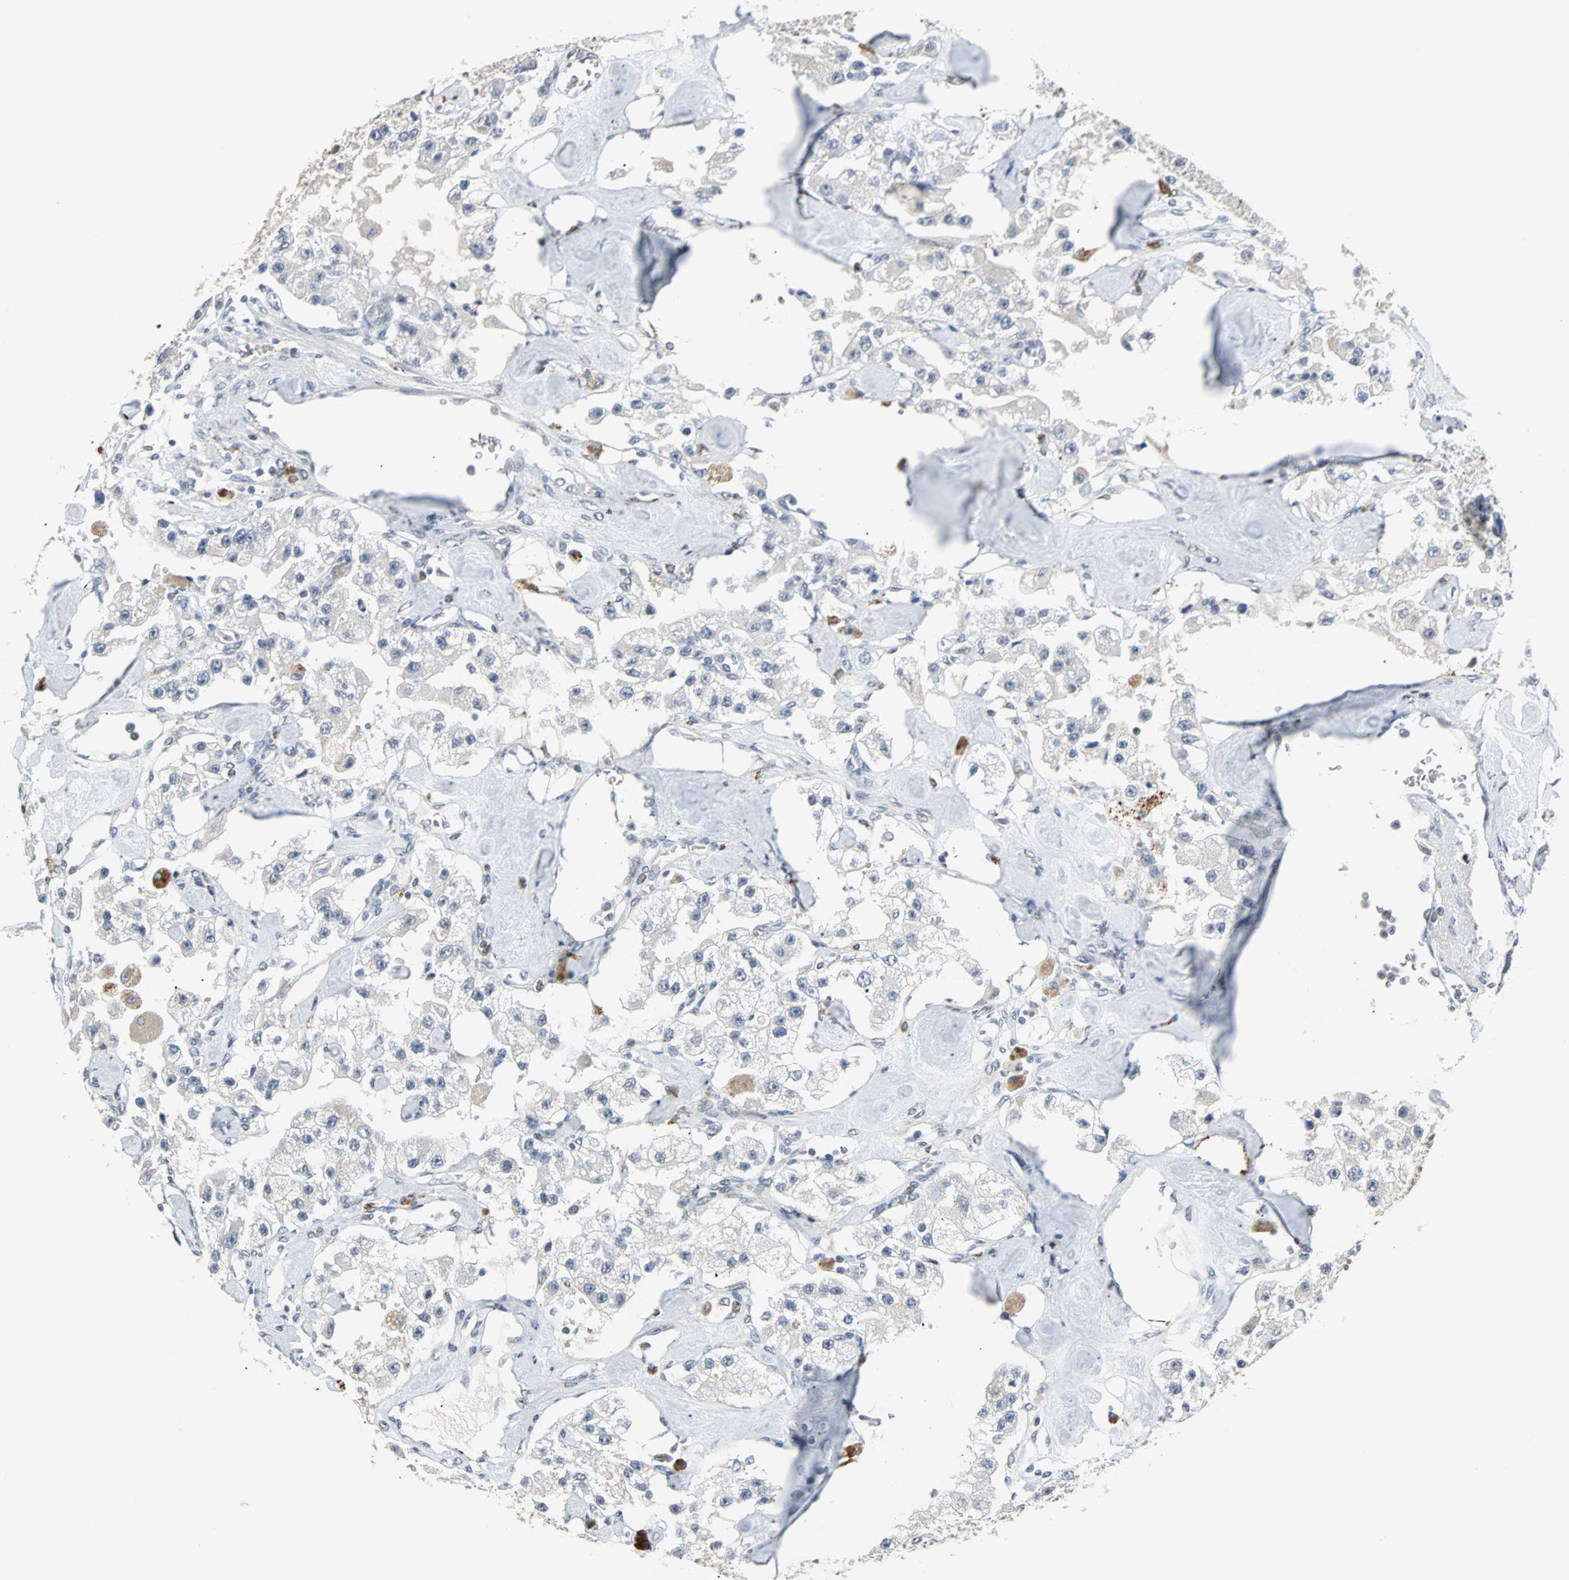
{"staining": {"intensity": "negative", "quantity": "none", "location": "none"}, "tissue": "carcinoid", "cell_type": "Tumor cells", "image_type": "cancer", "snomed": [{"axis": "morphology", "description": "Carcinoid, malignant, NOS"}, {"axis": "topography", "description": "Pancreas"}], "caption": "Tumor cells are negative for protein expression in human carcinoid (malignant).", "gene": "HLX", "patient": {"sex": "male", "age": 41}}